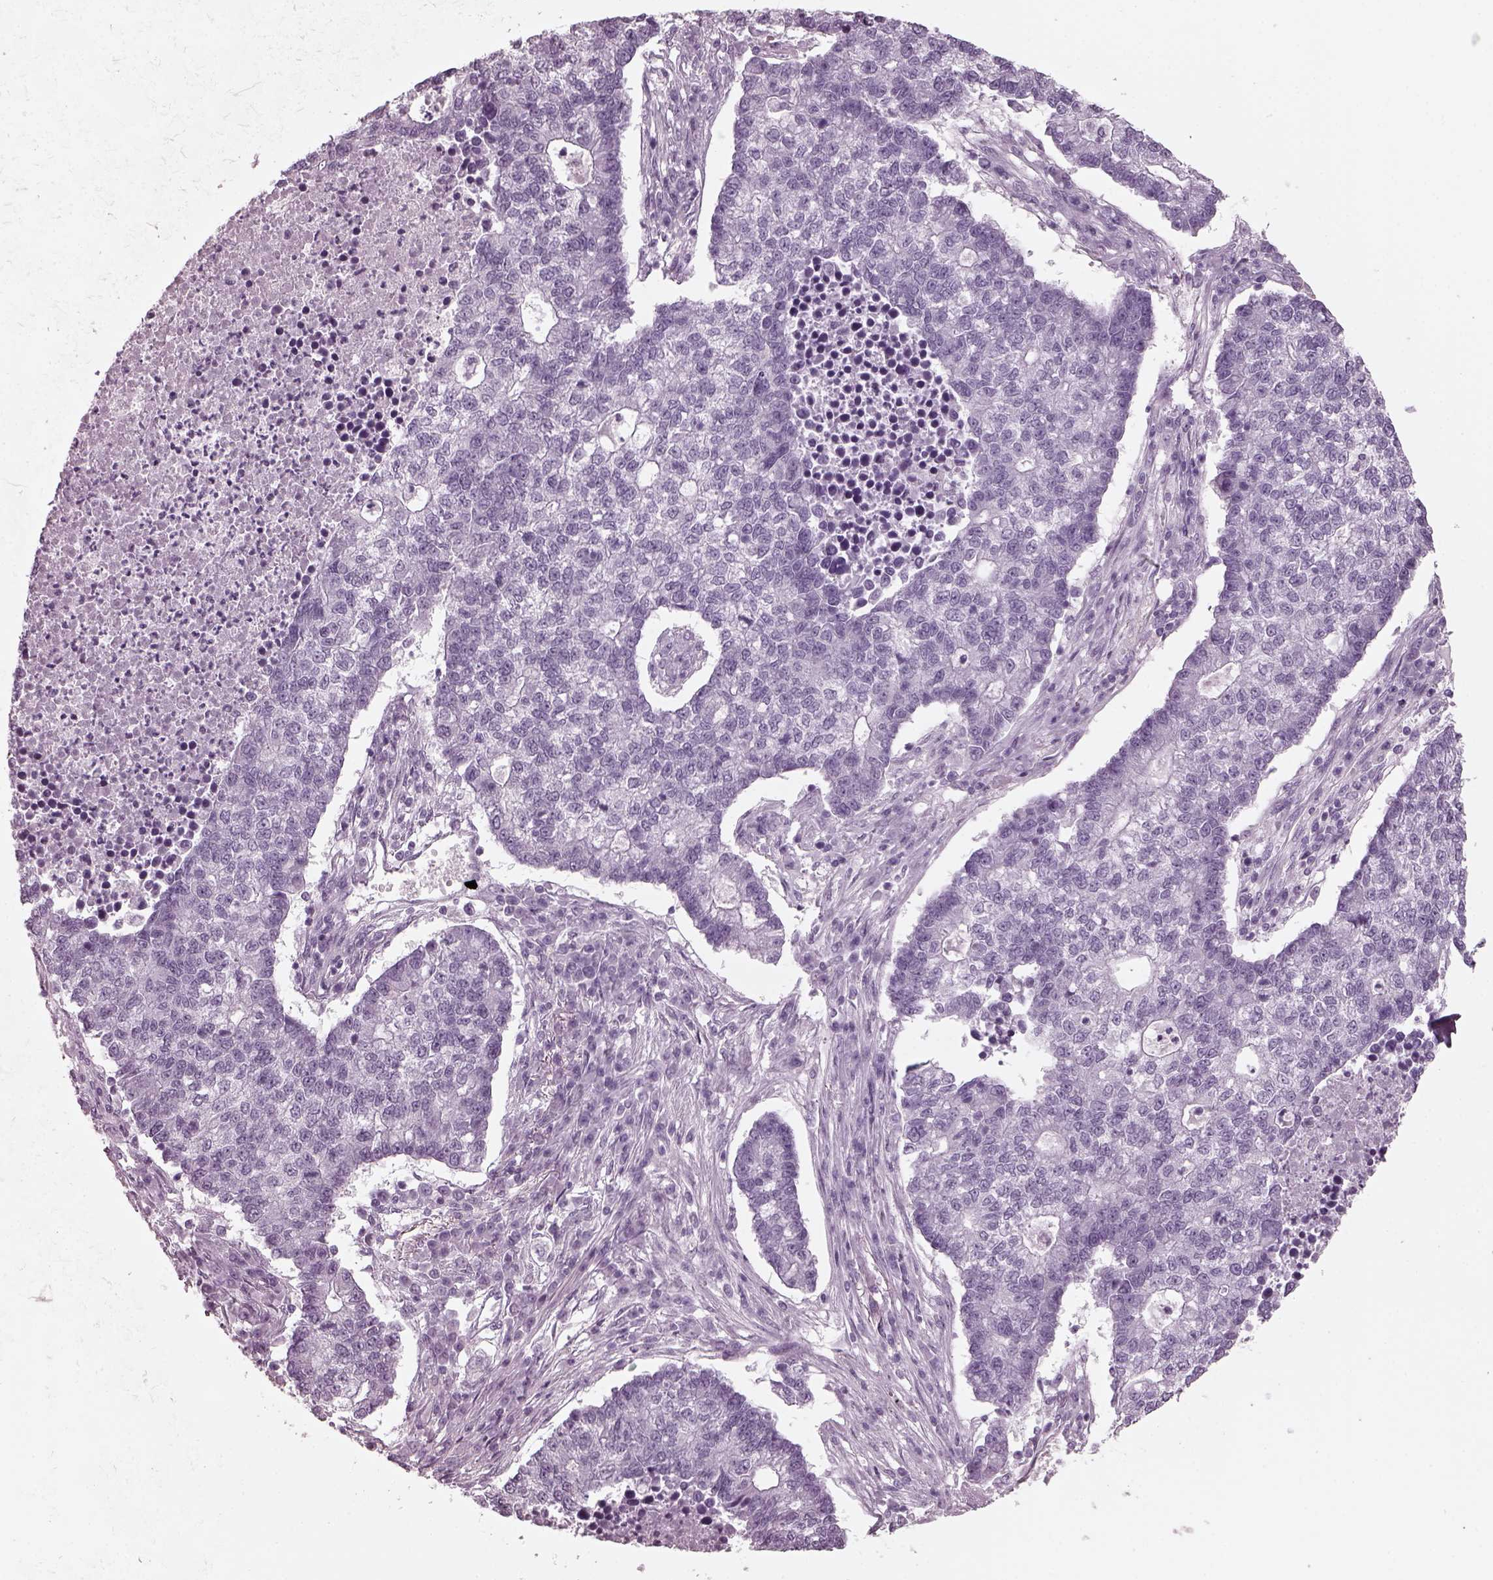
{"staining": {"intensity": "negative", "quantity": "none", "location": "none"}, "tissue": "lung cancer", "cell_type": "Tumor cells", "image_type": "cancer", "snomed": [{"axis": "morphology", "description": "Adenocarcinoma, NOS"}, {"axis": "topography", "description": "Lung"}], "caption": "There is no significant expression in tumor cells of lung cancer (adenocarcinoma).", "gene": "RCVRN", "patient": {"sex": "male", "age": 57}}